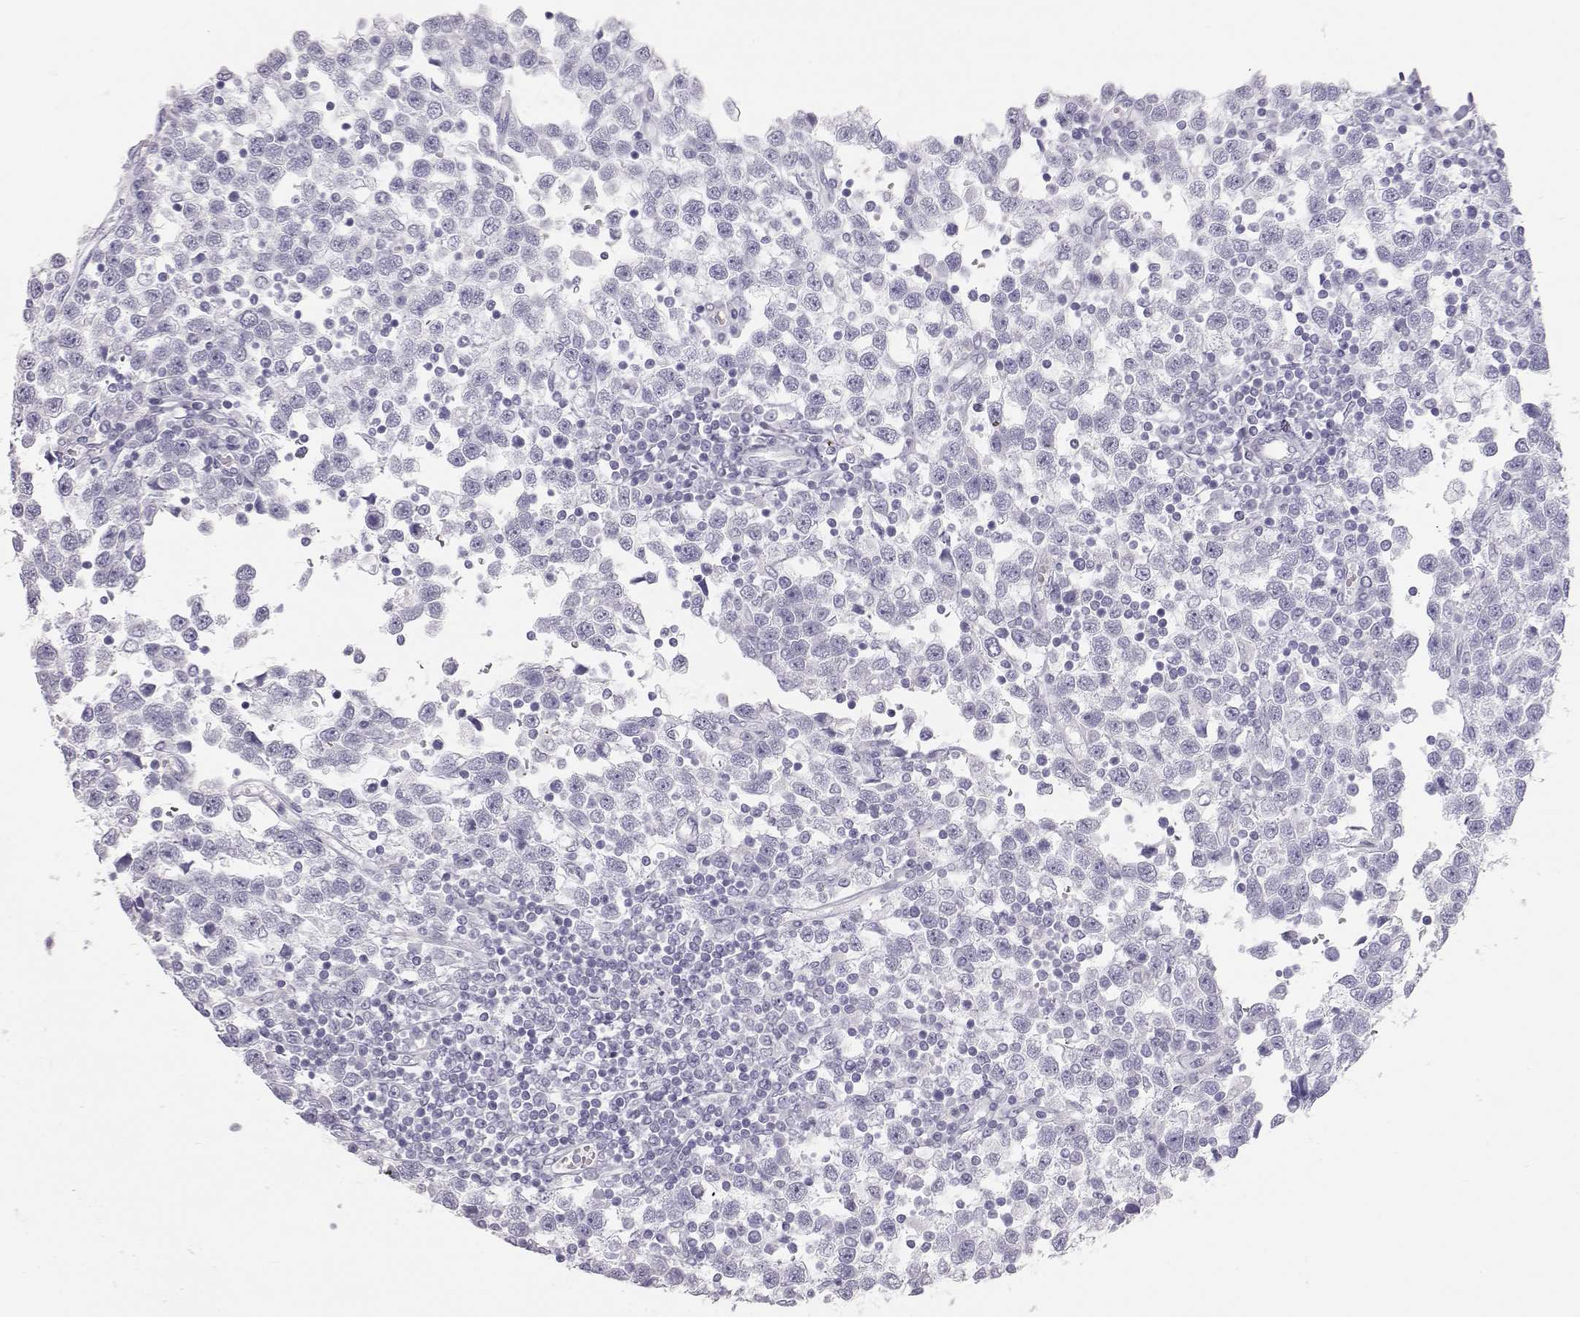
{"staining": {"intensity": "negative", "quantity": "none", "location": "none"}, "tissue": "testis cancer", "cell_type": "Tumor cells", "image_type": "cancer", "snomed": [{"axis": "morphology", "description": "Seminoma, NOS"}, {"axis": "topography", "description": "Testis"}], "caption": "Histopathology image shows no protein staining in tumor cells of testis seminoma tissue. Nuclei are stained in blue.", "gene": "TKTL1", "patient": {"sex": "male", "age": 34}}